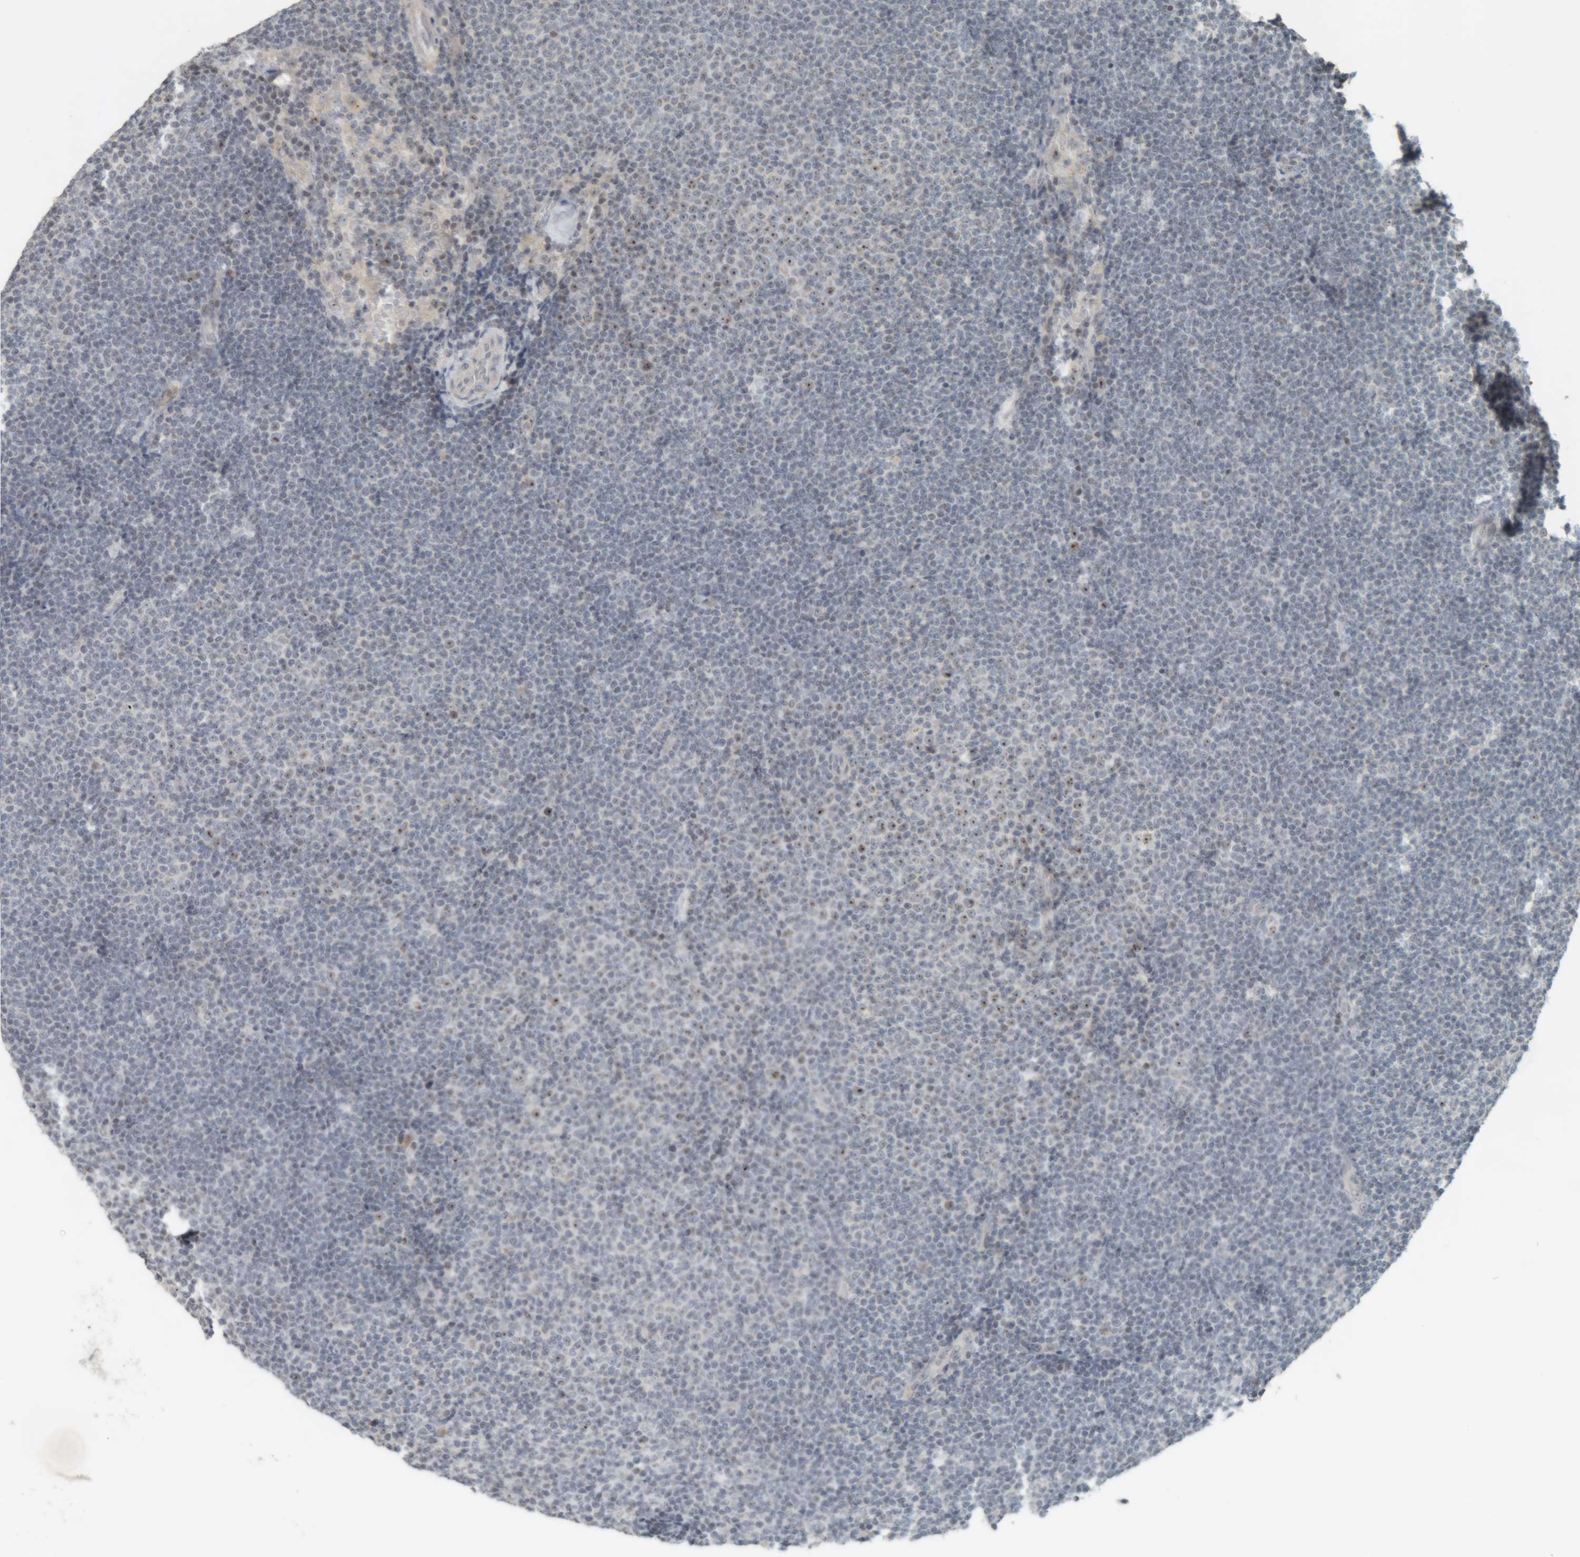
{"staining": {"intensity": "moderate", "quantity": "<25%", "location": "nuclear"}, "tissue": "lymphoma", "cell_type": "Tumor cells", "image_type": "cancer", "snomed": [{"axis": "morphology", "description": "Malignant lymphoma, non-Hodgkin's type, Low grade"}, {"axis": "topography", "description": "Lymph node"}], "caption": "About <25% of tumor cells in lymphoma reveal moderate nuclear protein expression as visualized by brown immunohistochemical staining.", "gene": "RPF1", "patient": {"sex": "female", "age": 53}}